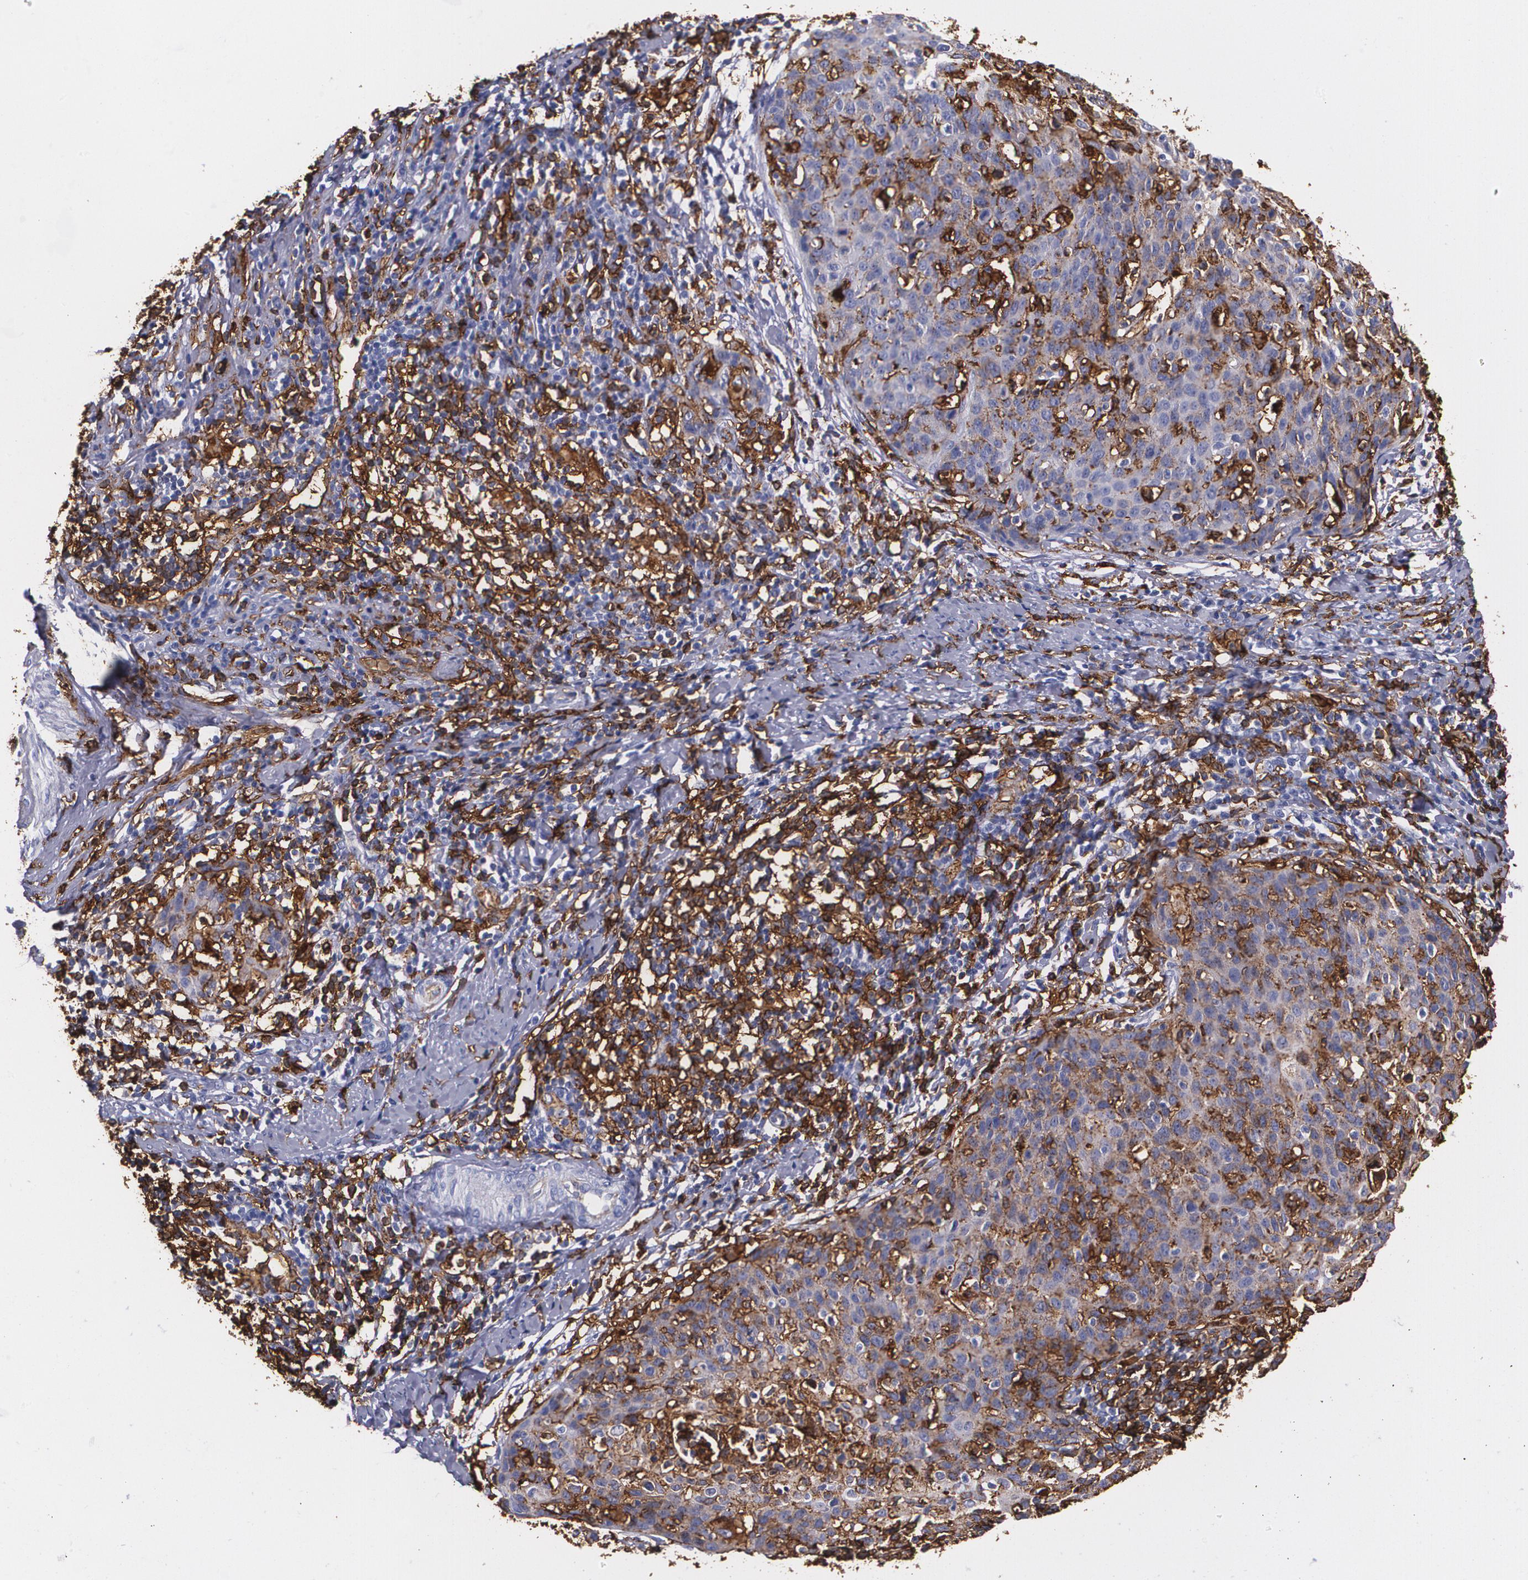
{"staining": {"intensity": "strong", "quantity": "25%-75%", "location": "cytoplasmic/membranous"}, "tissue": "cervical cancer", "cell_type": "Tumor cells", "image_type": "cancer", "snomed": [{"axis": "morphology", "description": "Squamous cell carcinoma, NOS"}, {"axis": "topography", "description": "Cervix"}], "caption": "Immunohistochemistry of squamous cell carcinoma (cervical) exhibits high levels of strong cytoplasmic/membranous expression in approximately 25%-75% of tumor cells.", "gene": "HLA-DRA", "patient": {"sex": "female", "age": 38}}